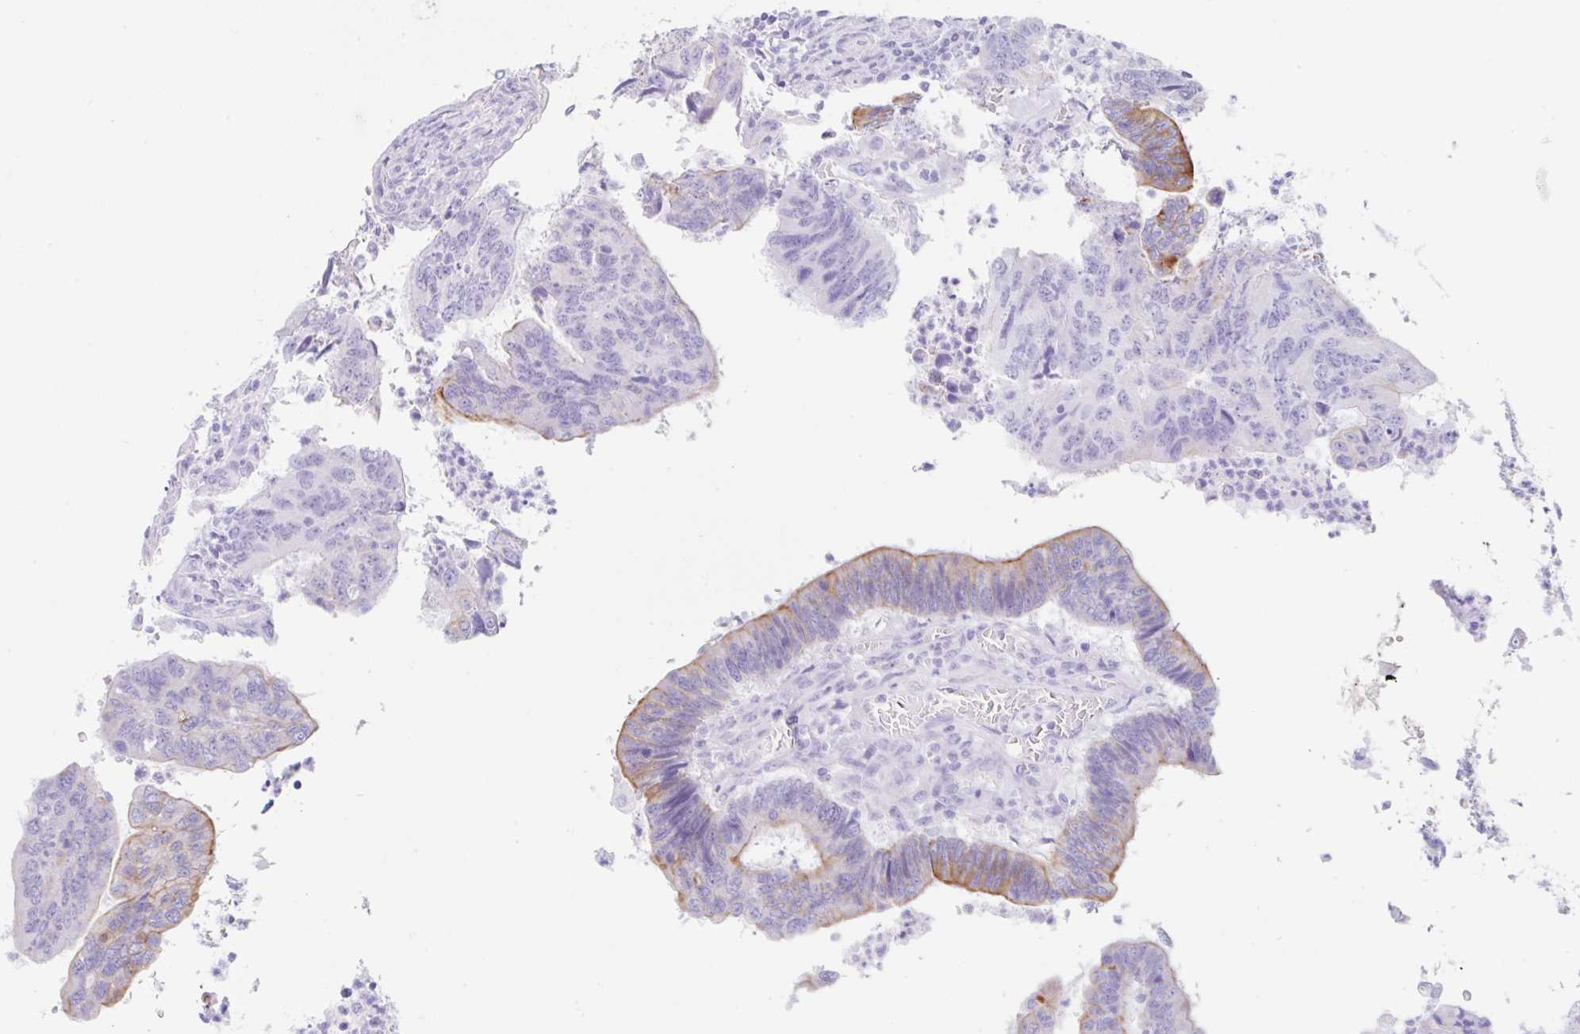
{"staining": {"intensity": "moderate", "quantity": "<25%", "location": "cytoplasmic/membranous"}, "tissue": "colorectal cancer", "cell_type": "Tumor cells", "image_type": "cancer", "snomed": [{"axis": "morphology", "description": "Adenocarcinoma, NOS"}, {"axis": "topography", "description": "Colon"}], "caption": "Immunohistochemical staining of human adenocarcinoma (colorectal) reveals moderate cytoplasmic/membranous protein positivity in approximately <25% of tumor cells.", "gene": "CLDND2", "patient": {"sex": "female", "age": 67}}